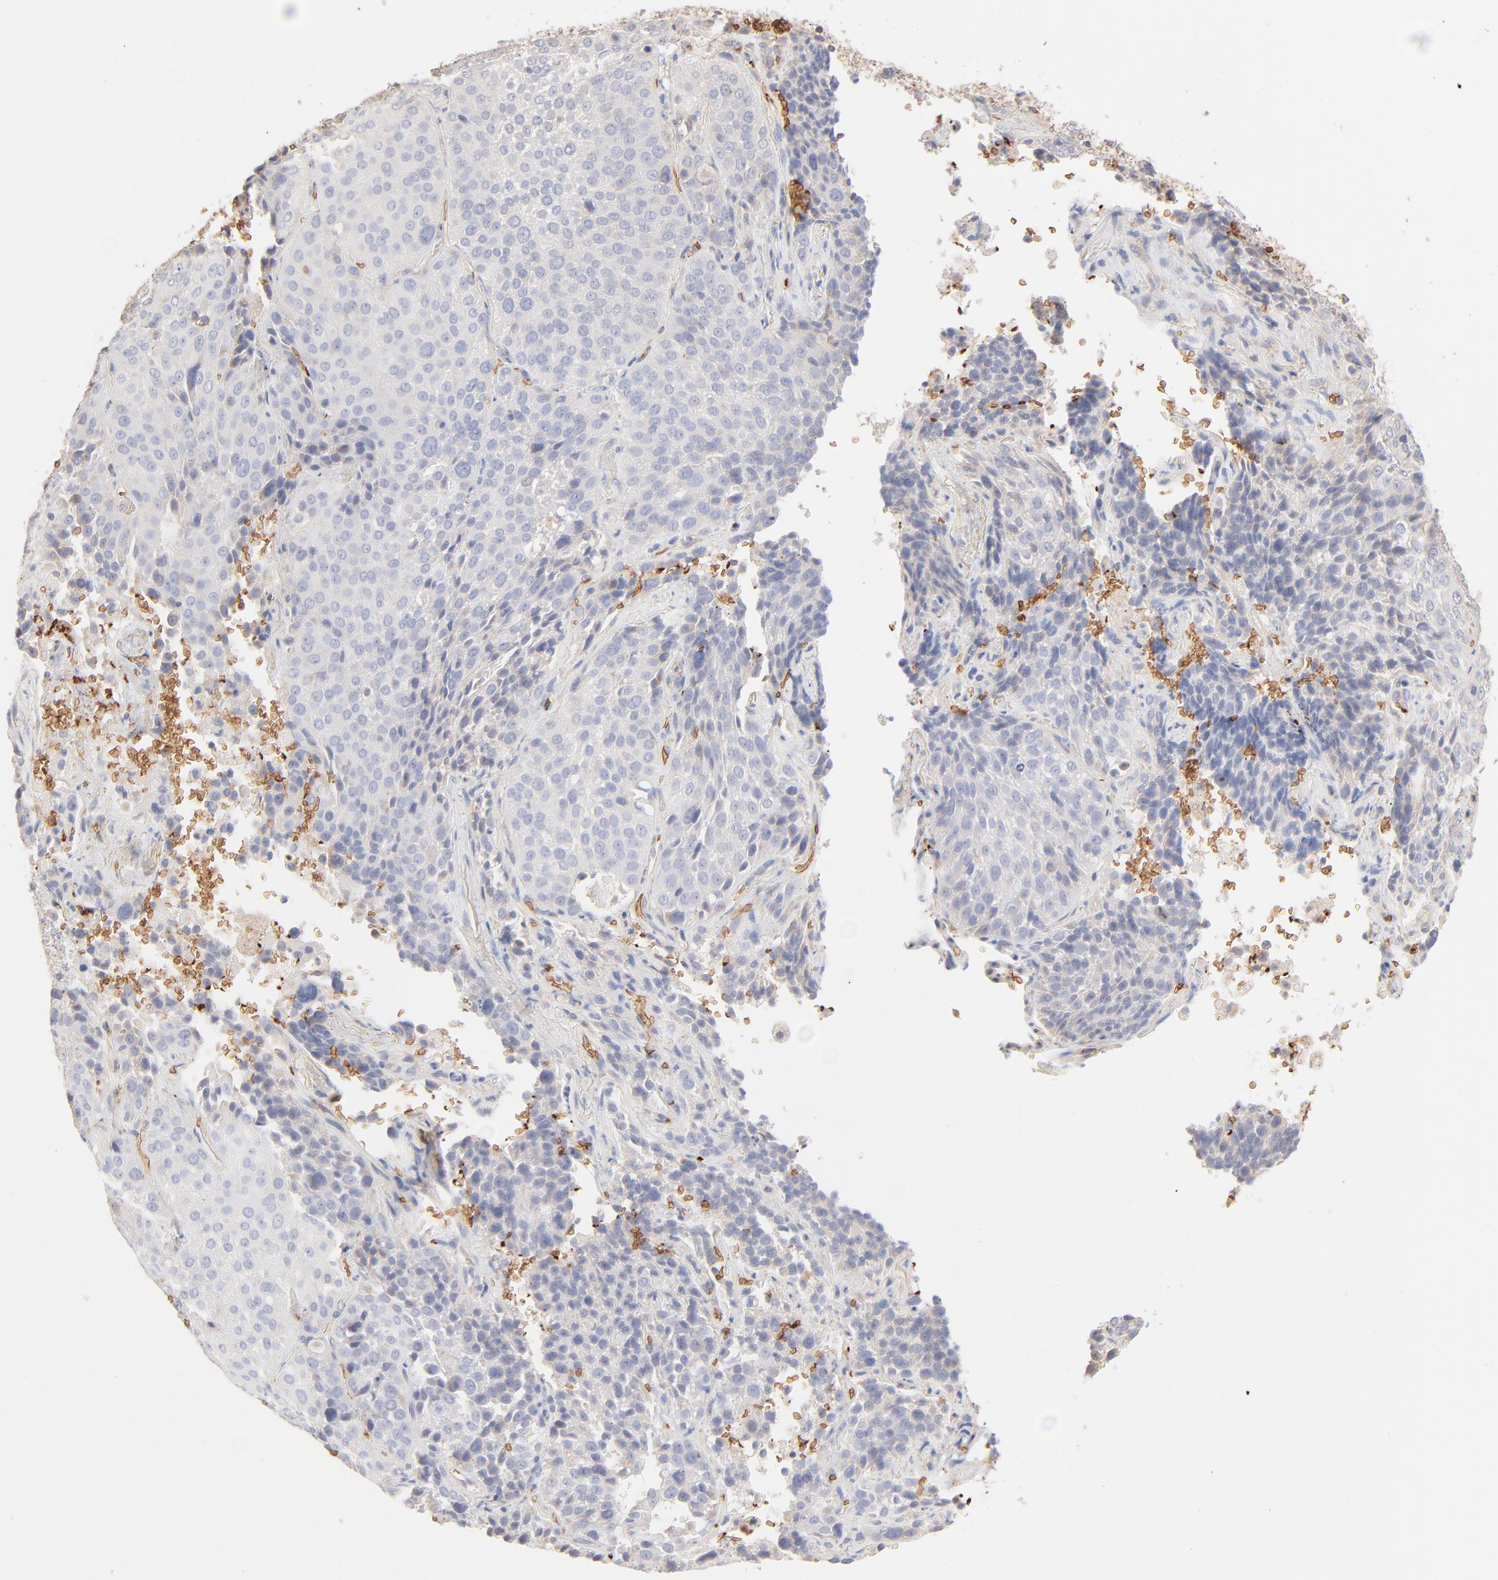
{"staining": {"intensity": "negative", "quantity": "none", "location": "none"}, "tissue": "lung cancer", "cell_type": "Tumor cells", "image_type": "cancer", "snomed": [{"axis": "morphology", "description": "Squamous cell carcinoma, NOS"}, {"axis": "topography", "description": "Lung"}], "caption": "Tumor cells show no significant staining in lung cancer.", "gene": "SPTB", "patient": {"sex": "male", "age": 54}}